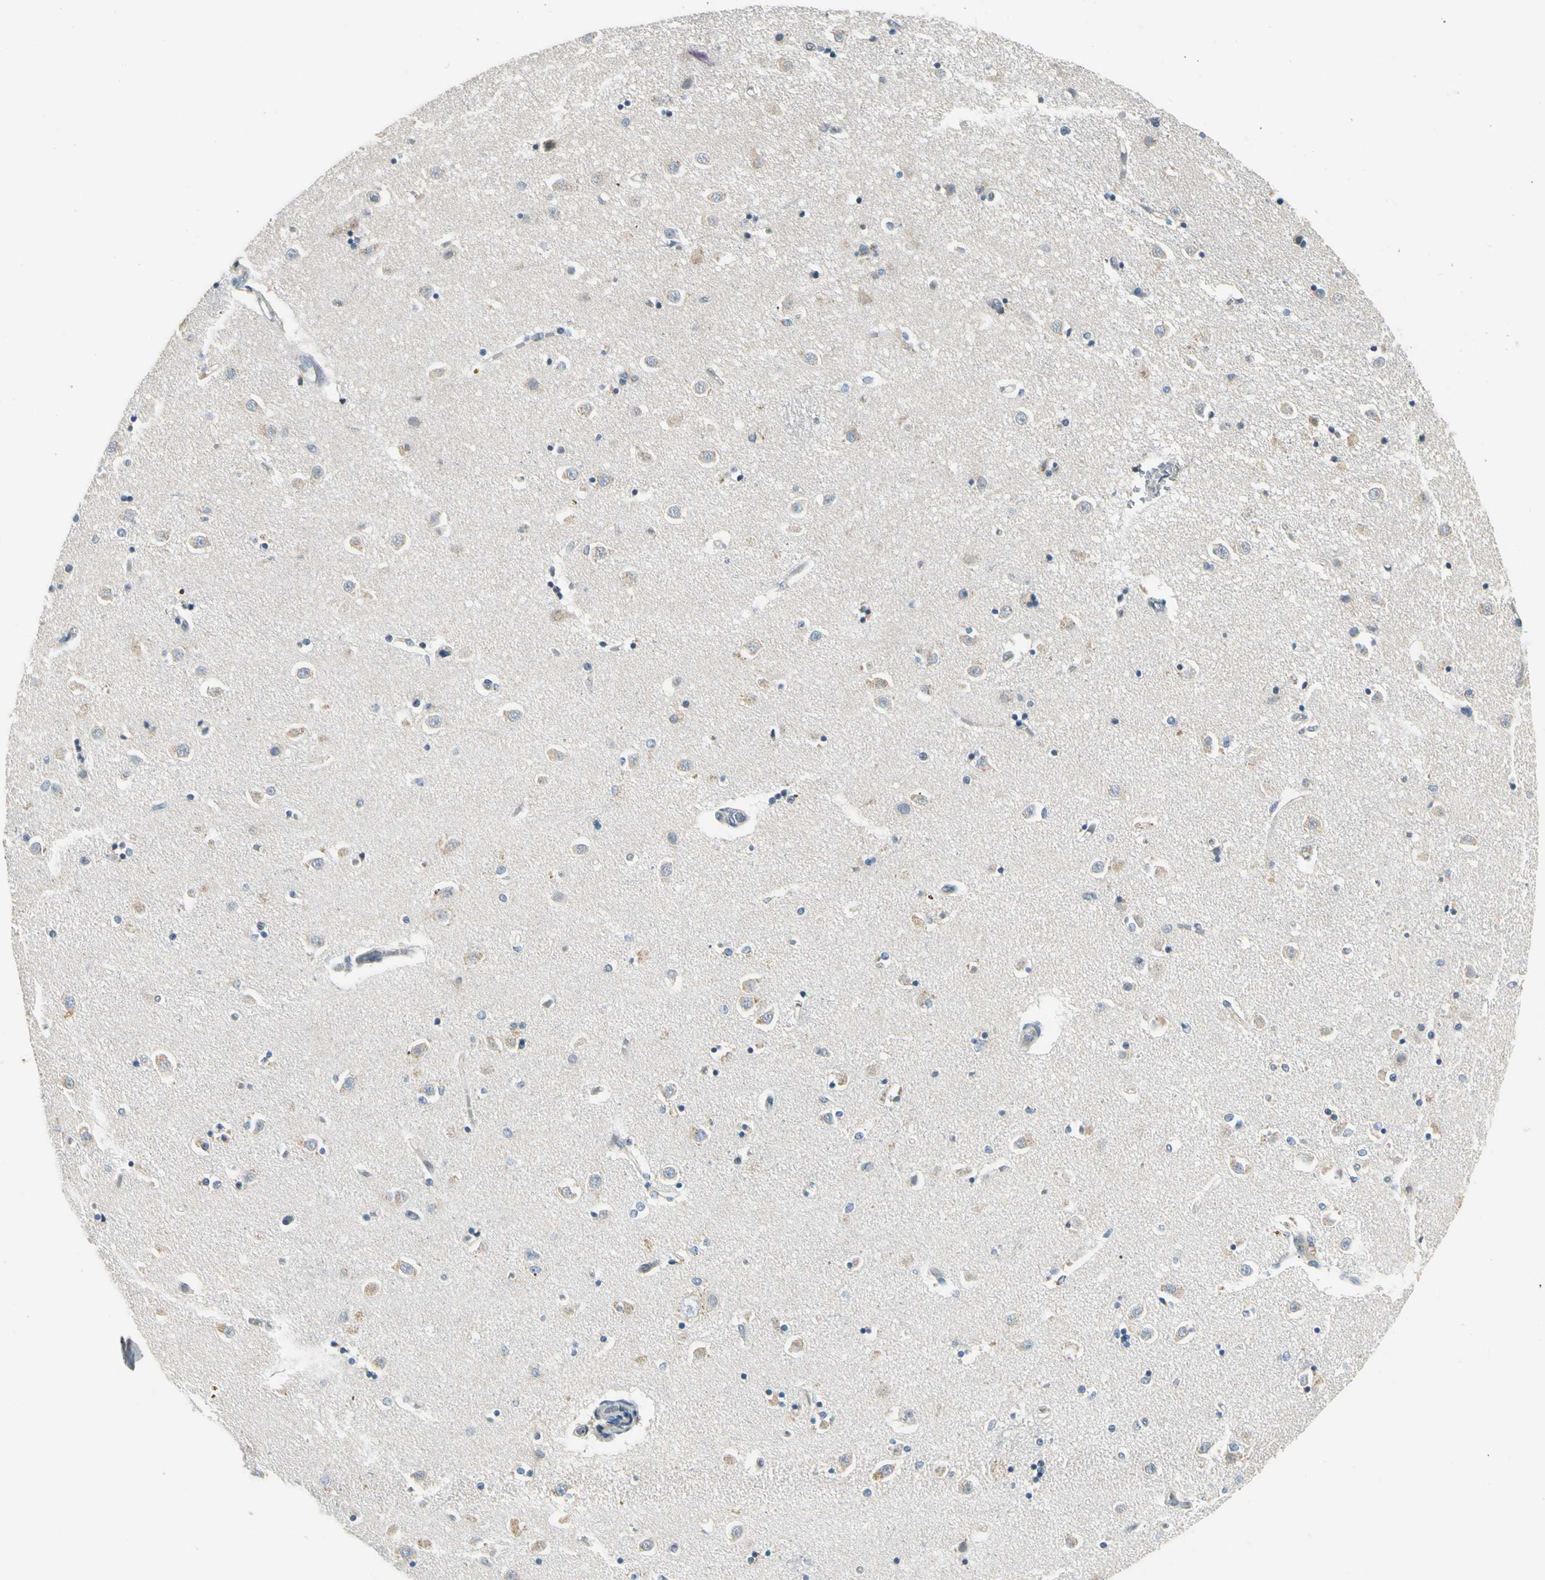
{"staining": {"intensity": "weak", "quantity": "<25%", "location": "cytoplasmic/membranous"}, "tissue": "caudate", "cell_type": "Glial cells", "image_type": "normal", "snomed": [{"axis": "morphology", "description": "Normal tissue, NOS"}, {"axis": "topography", "description": "Lateral ventricle wall"}], "caption": "The photomicrograph reveals no significant staining in glial cells of caudate. (DAB (3,3'-diaminobenzidine) immunohistochemistry (IHC) visualized using brightfield microscopy, high magnification).", "gene": "MANSC1", "patient": {"sex": "female", "age": 54}}